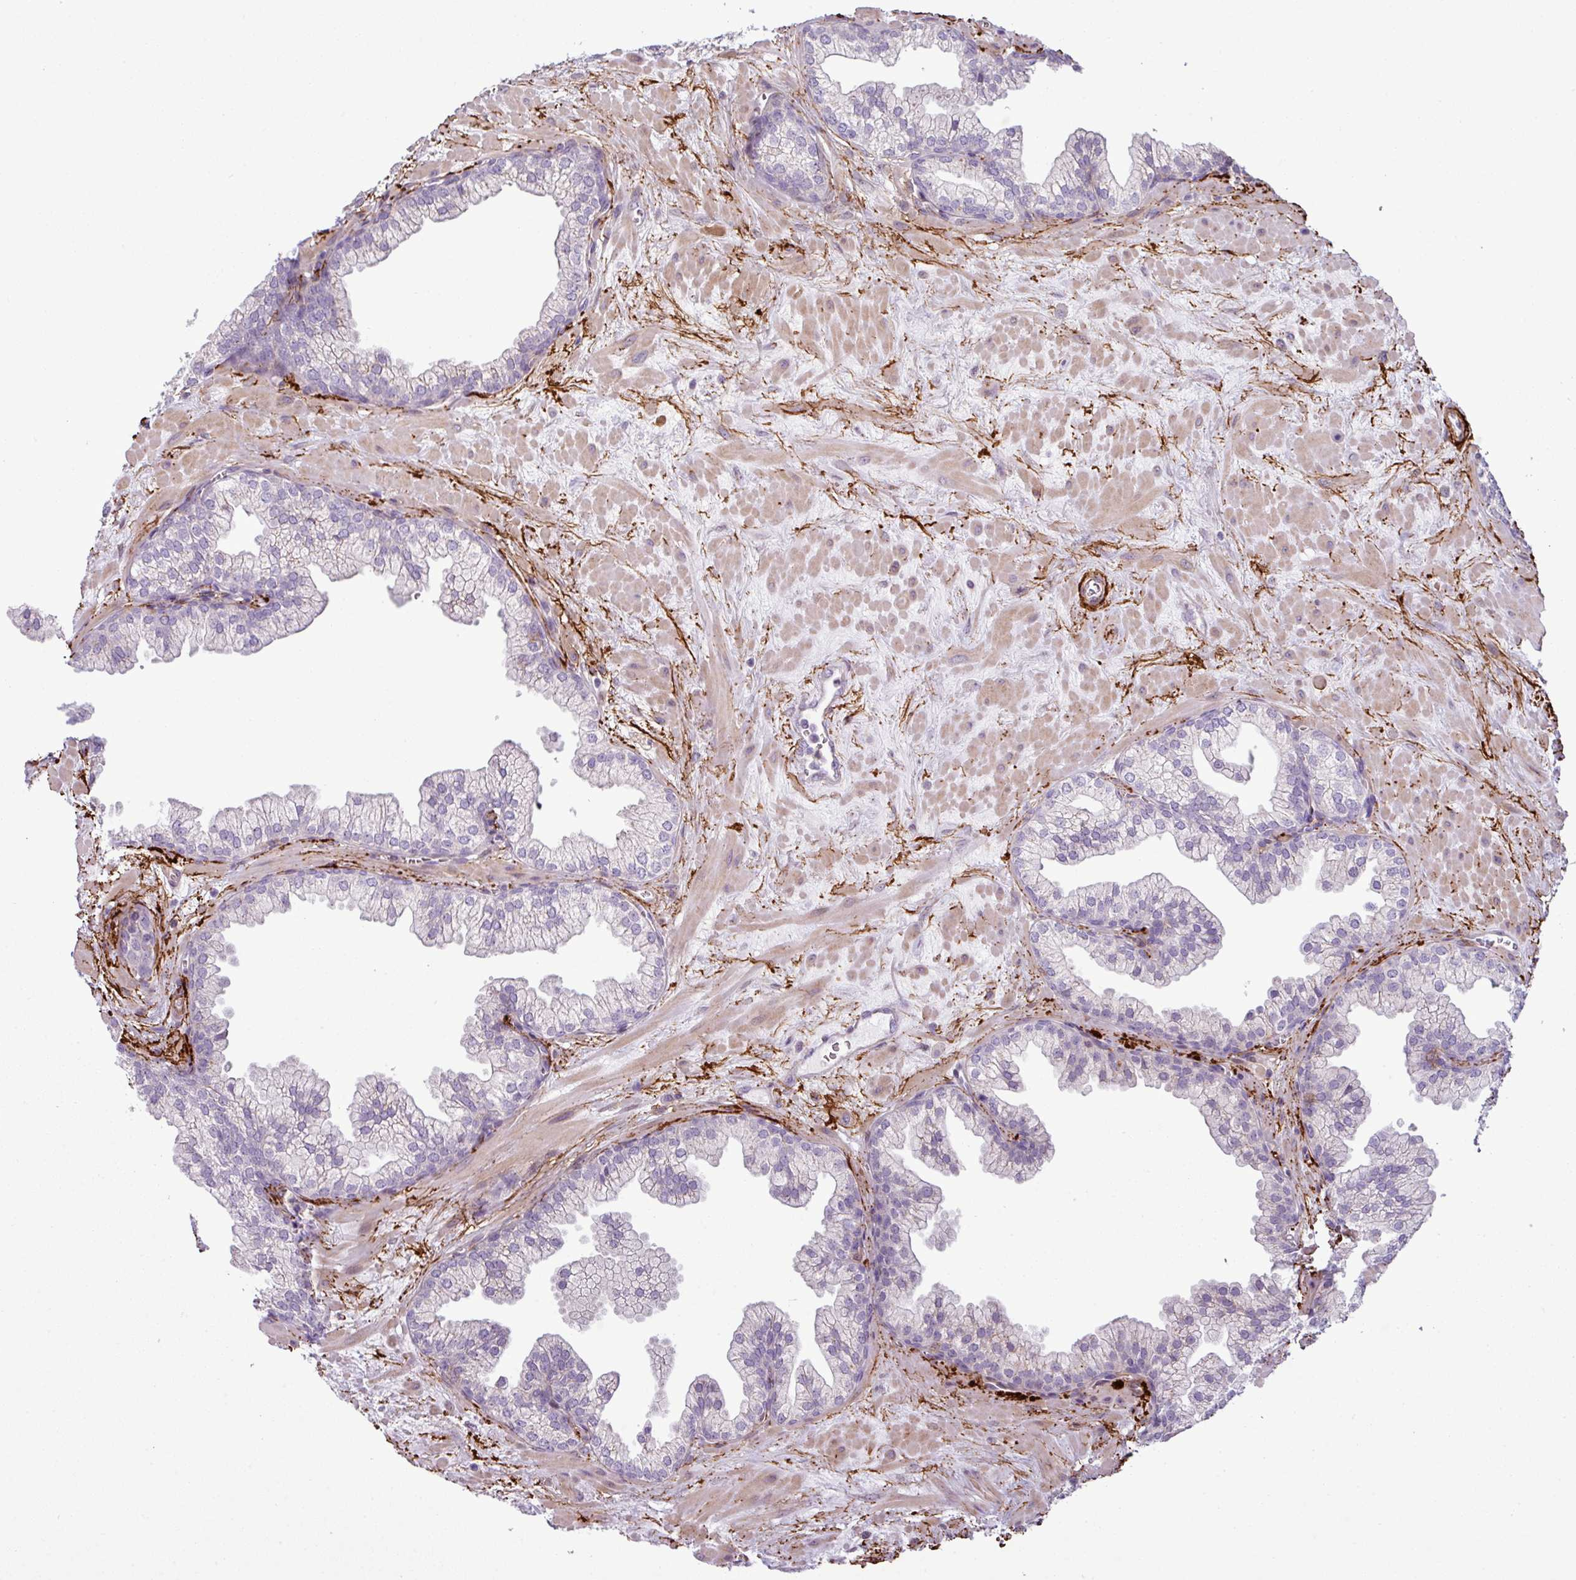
{"staining": {"intensity": "negative", "quantity": "none", "location": "none"}, "tissue": "prostate", "cell_type": "Glandular cells", "image_type": "normal", "snomed": [{"axis": "morphology", "description": "Normal tissue, NOS"}, {"axis": "topography", "description": "Prostate"}, {"axis": "topography", "description": "Peripheral nerve tissue"}], "caption": "This histopathology image is of benign prostate stained with immunohistochemistry (IHC) to label a protein in brown with the nuclei are counter-stained blue. There is no positivity in glandular cells. The staining is performed using DAB brown chromogen with nuclei counter-stained in using hematoxylin.", "gene": "COL8A1", "patient": {"sex": "male", "age": 61}}